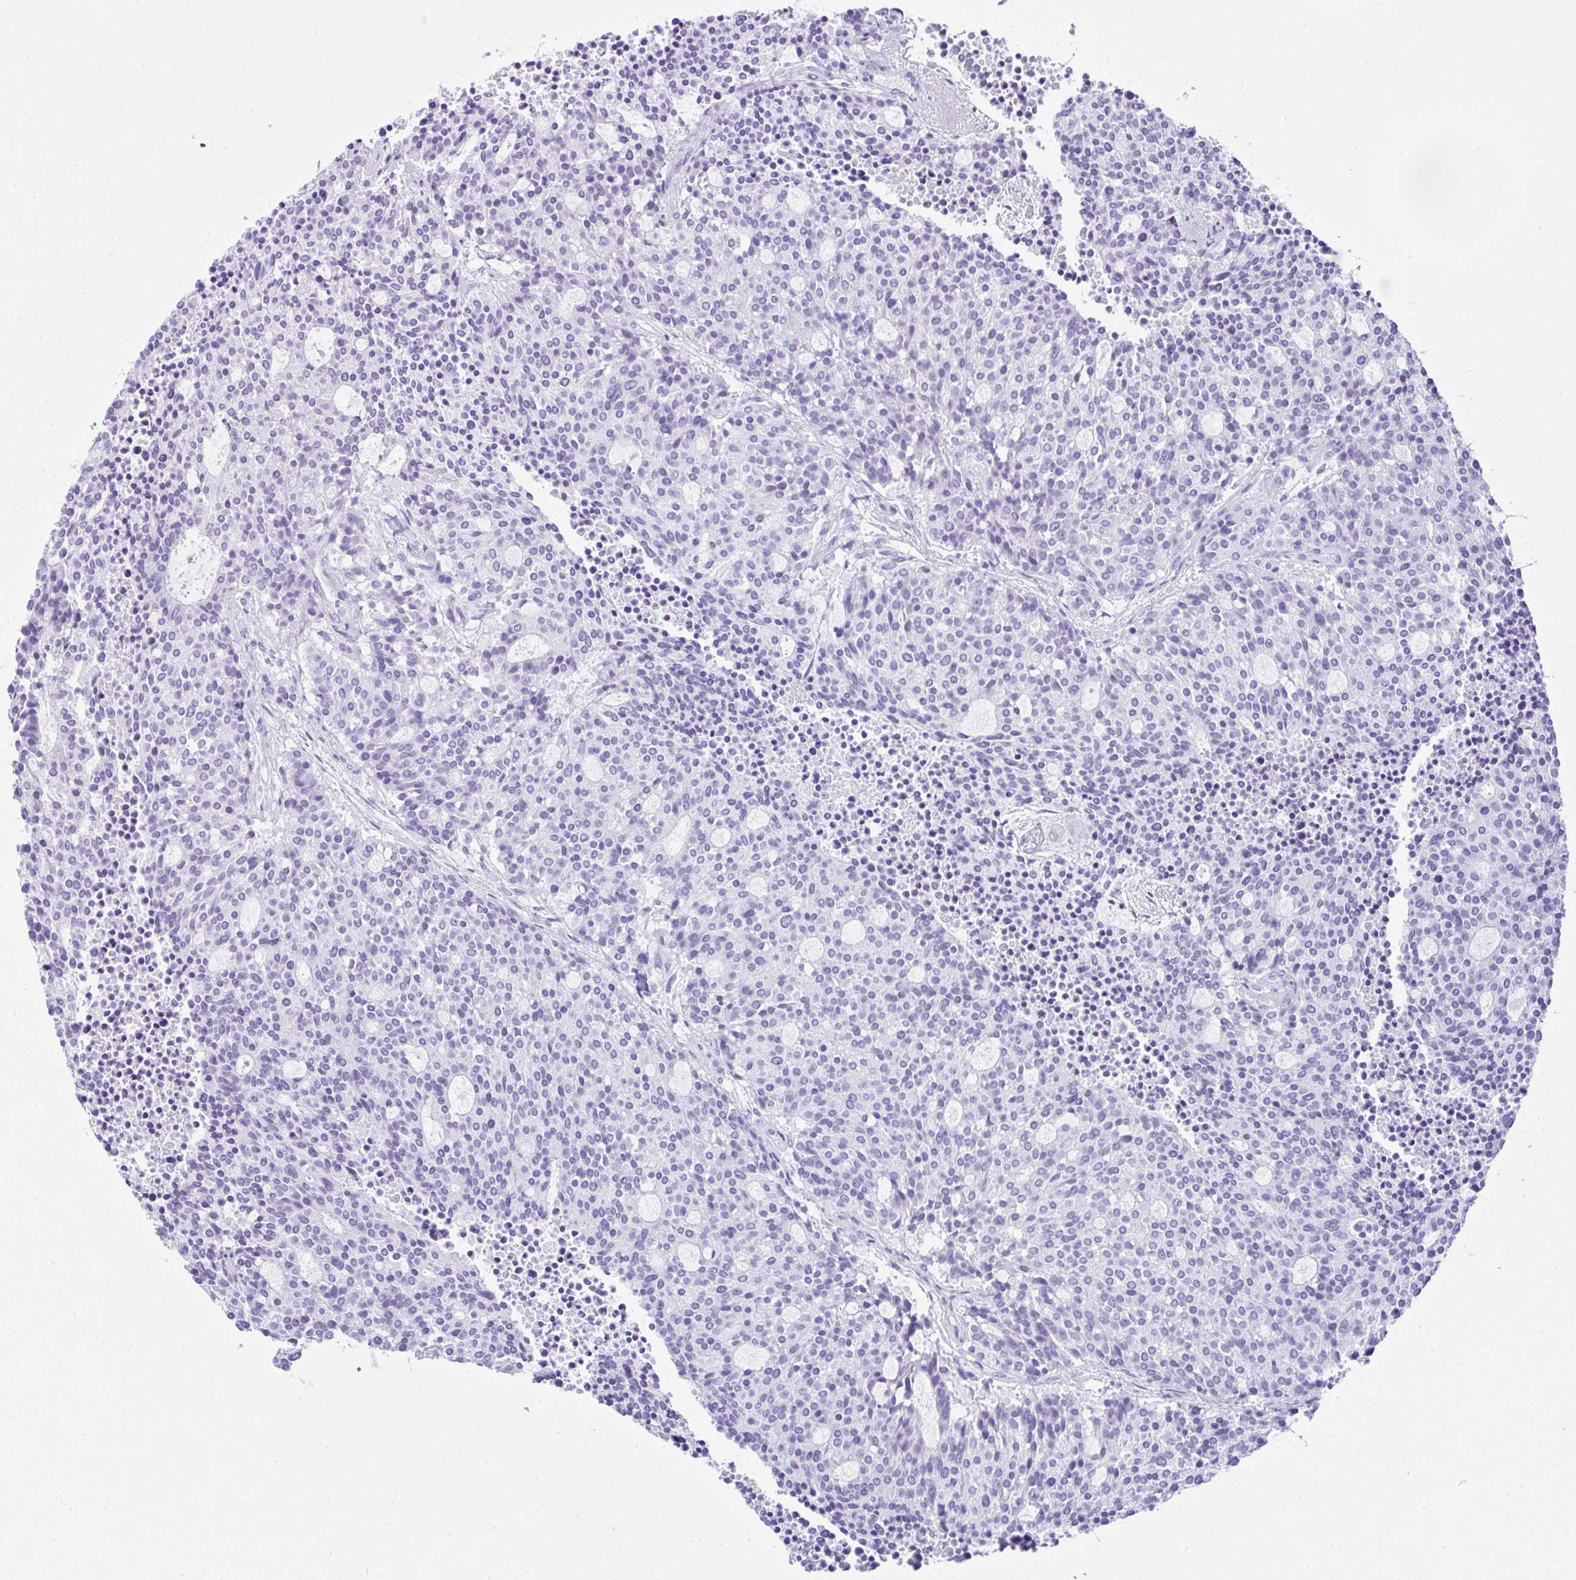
{"staining": {"intensity": "negative", "quantity": "none", "location": "none"}, "tissue": "carcinoid", "cell_type": "Tumor cells", "image_type": "cancer", "snomed": [{"axis": "morphology", "description": "Carcinoid, malignant, NOS"}, {"axis": "topography", "description": "Pancreas"}], "caption": "A histopathology image of human carcinoid is negative for staining in tumor cells.", "gene": "LGALS4", "patient": {"sex": "female", "age": 54}}